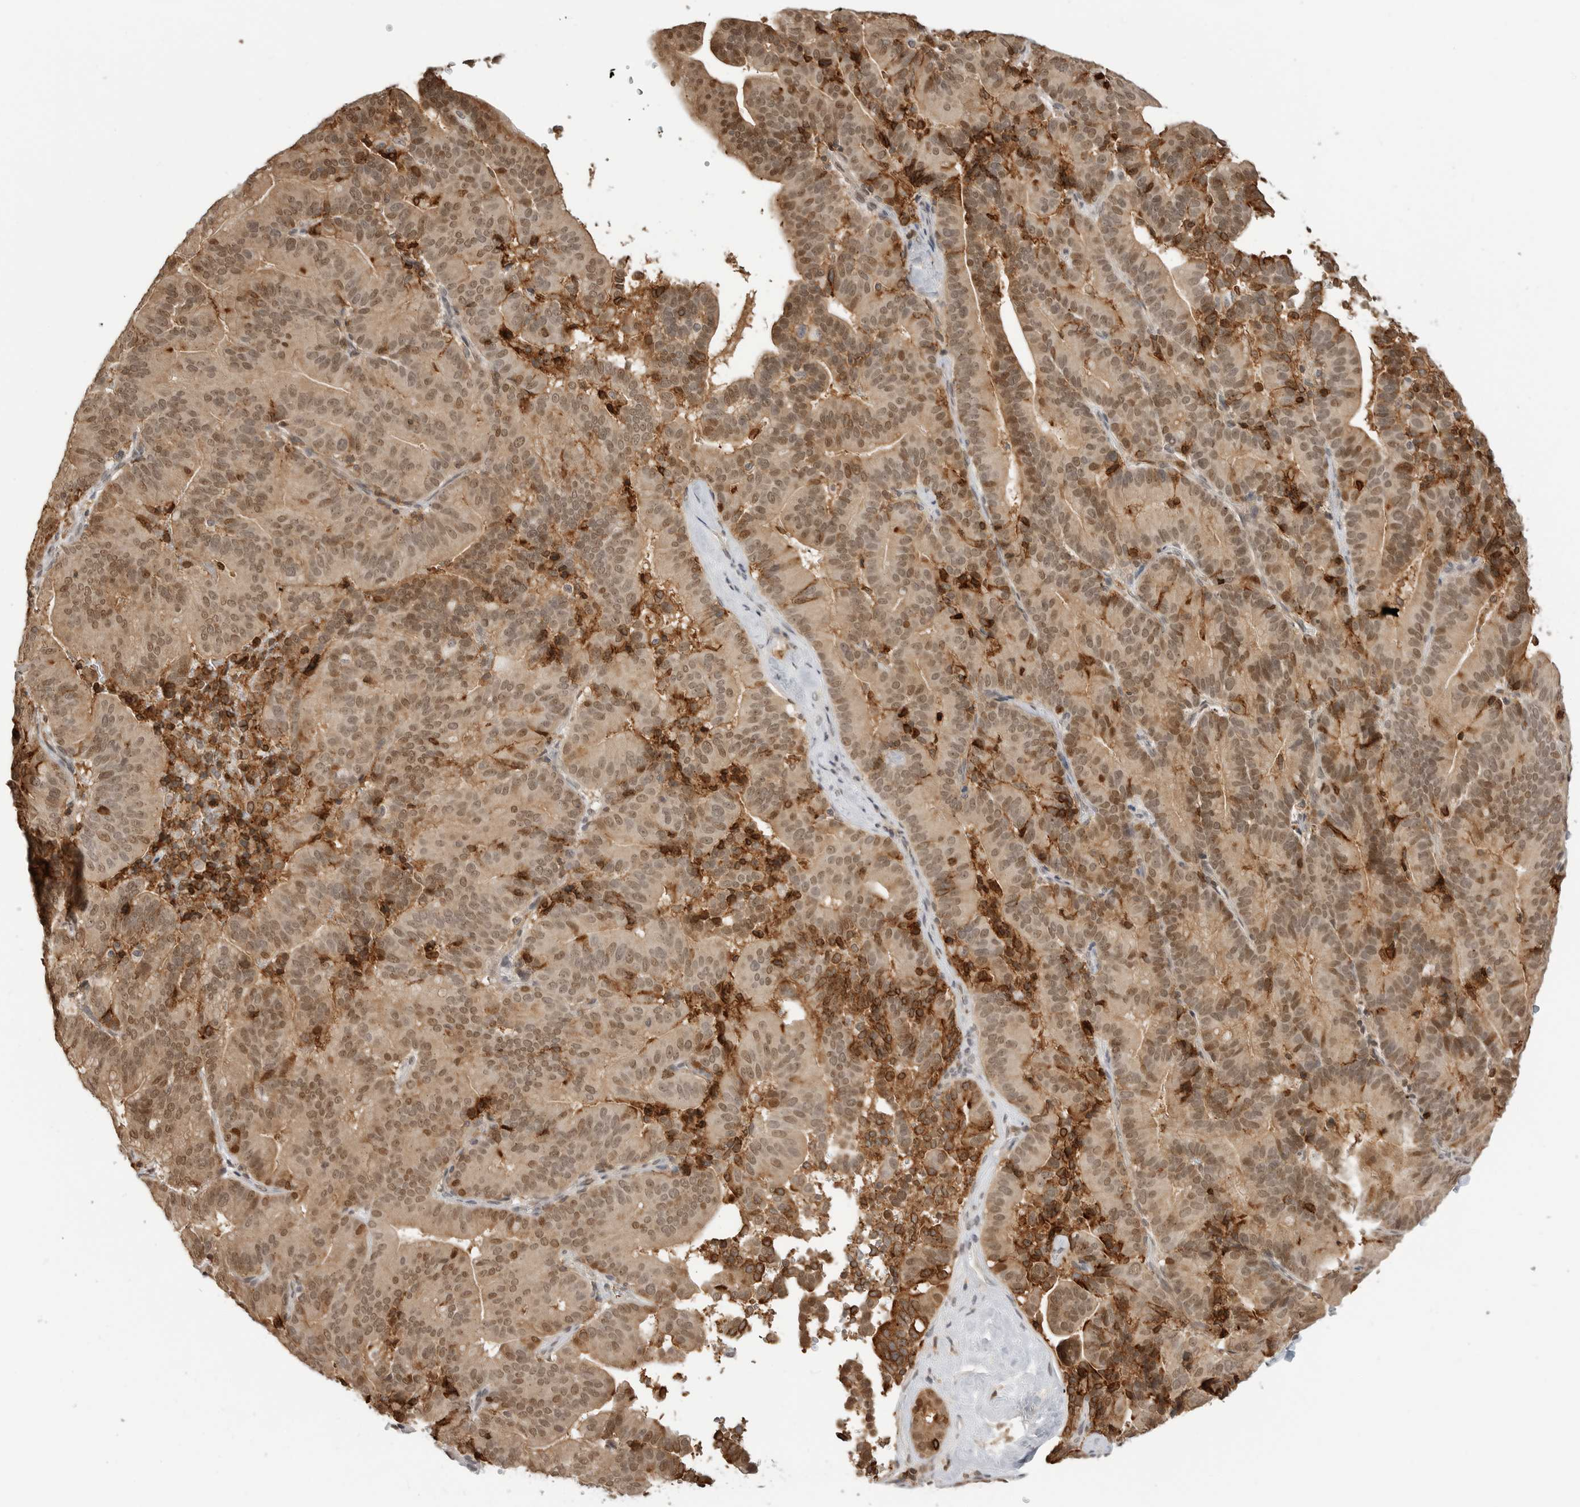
{"staining": {"intensity": "moderate", "quantity": ">75%", "location": "cytoplasmic/membranous,nuclear"}, "tissue": "liver cancer", "cell_type": "Tumor cells", "image_type": "cancer", "snomed": [{"axis": "morphology", "description": "Cholangiocarcinoma"}, {"axis": "topography", "description": "Liver"}], "caption": "Liver cancer stained for a protein demonstrates moderate cytoplasmic/membranous and nuclear positivity in tumor cells.", "gene": "ANXA11", "patient": {"sex": "female", "age": 75}}